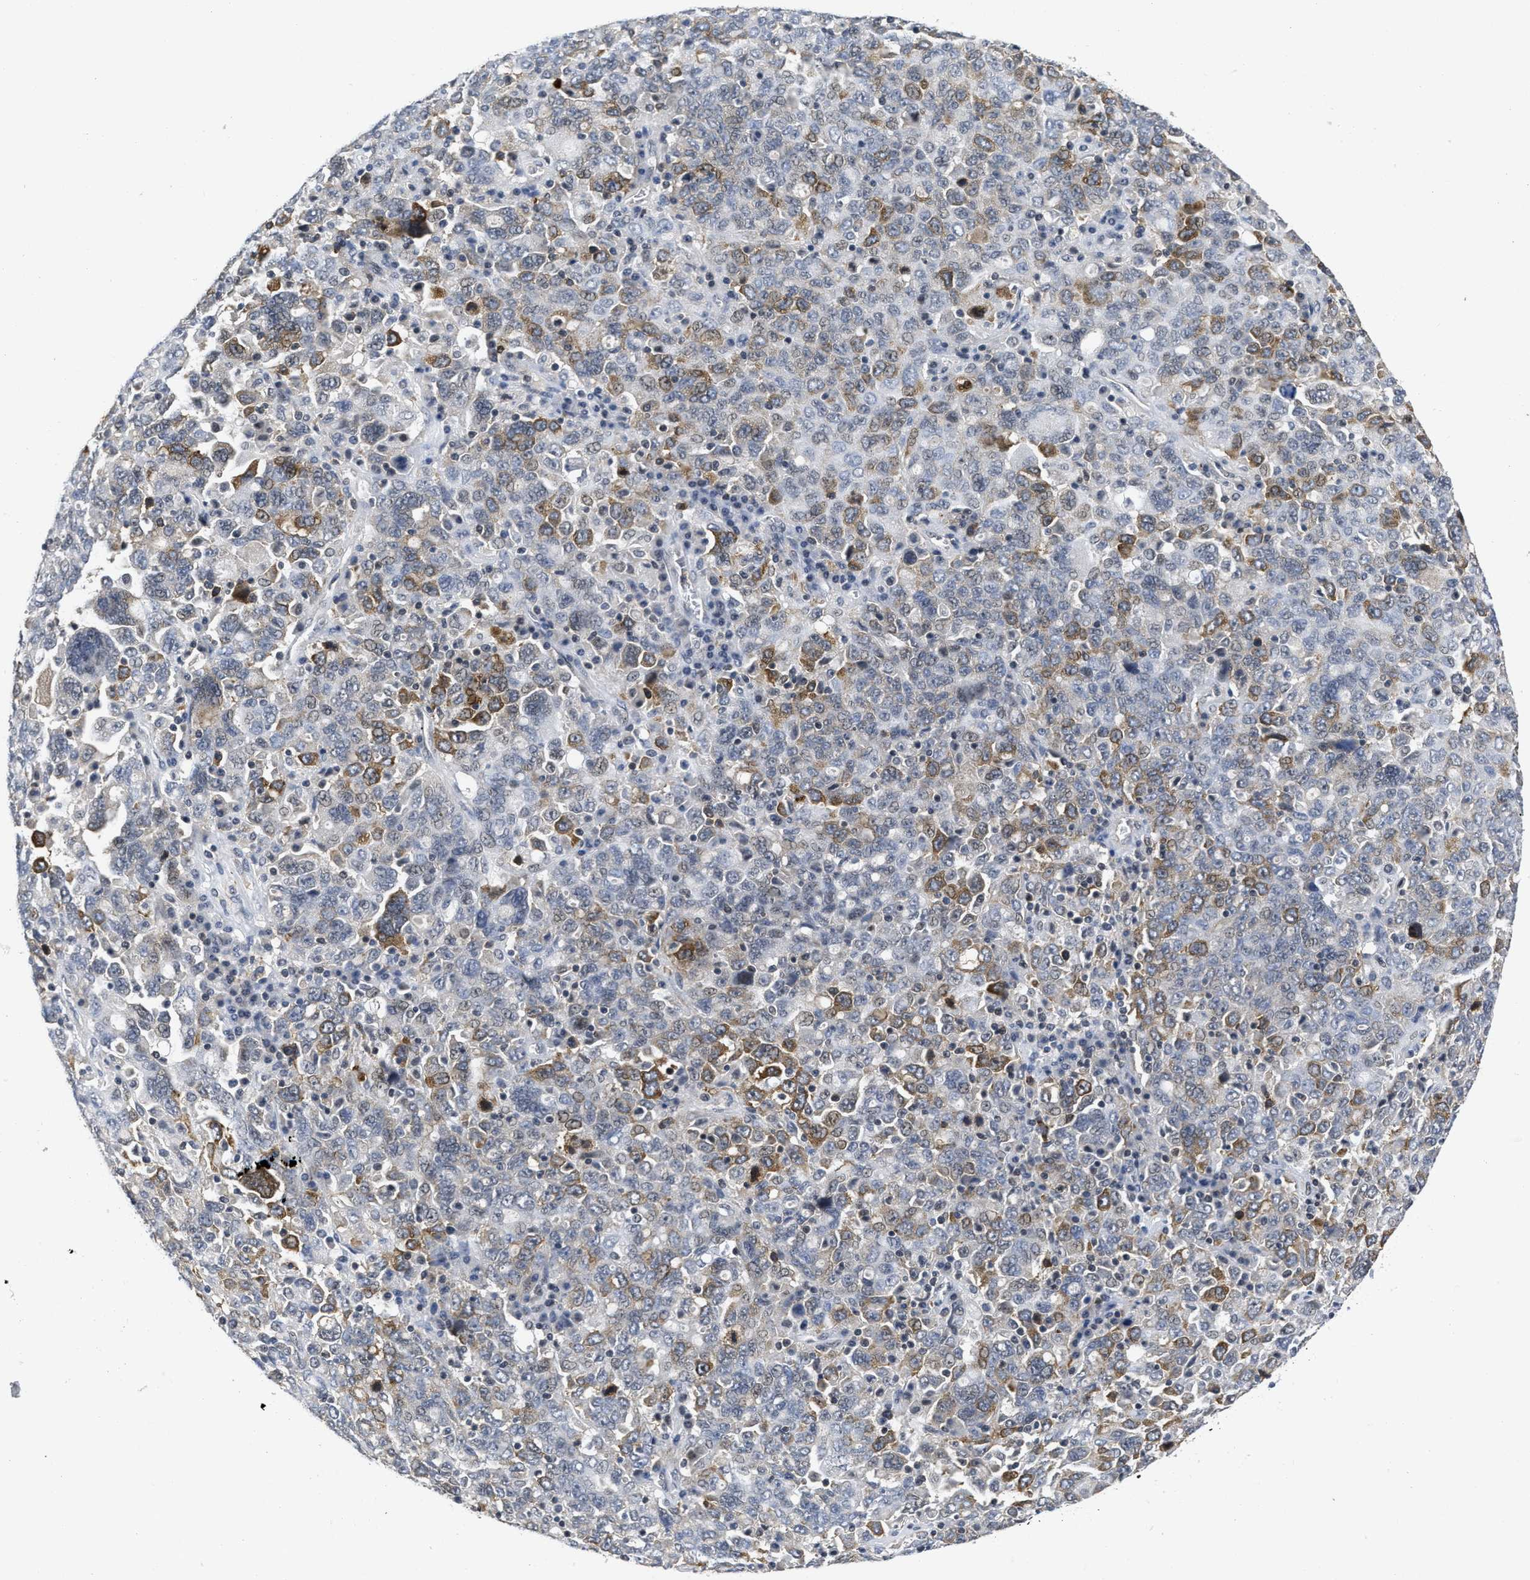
{"staining": {"intensity": "moderate", "quantity": "25%-75%", "location": "cytoplasmic/membranous"}, "tissue": "ovarian cancer", "cell_type": "Tumor cells", "image_type": "cancer", "snomed": [{"axis": "morphology", "description": "Carcinoma, endometroid"}, {"axis": "topography", "description": "Ovary"}], "caption": "Moderate cytoplasmic/membranous expression is present in approximately 25%-75% of tumor cells in ovarian endometroid carcinoma.", "gene": "HIF1A", "patient": {"sex": "female", "age": 62}}